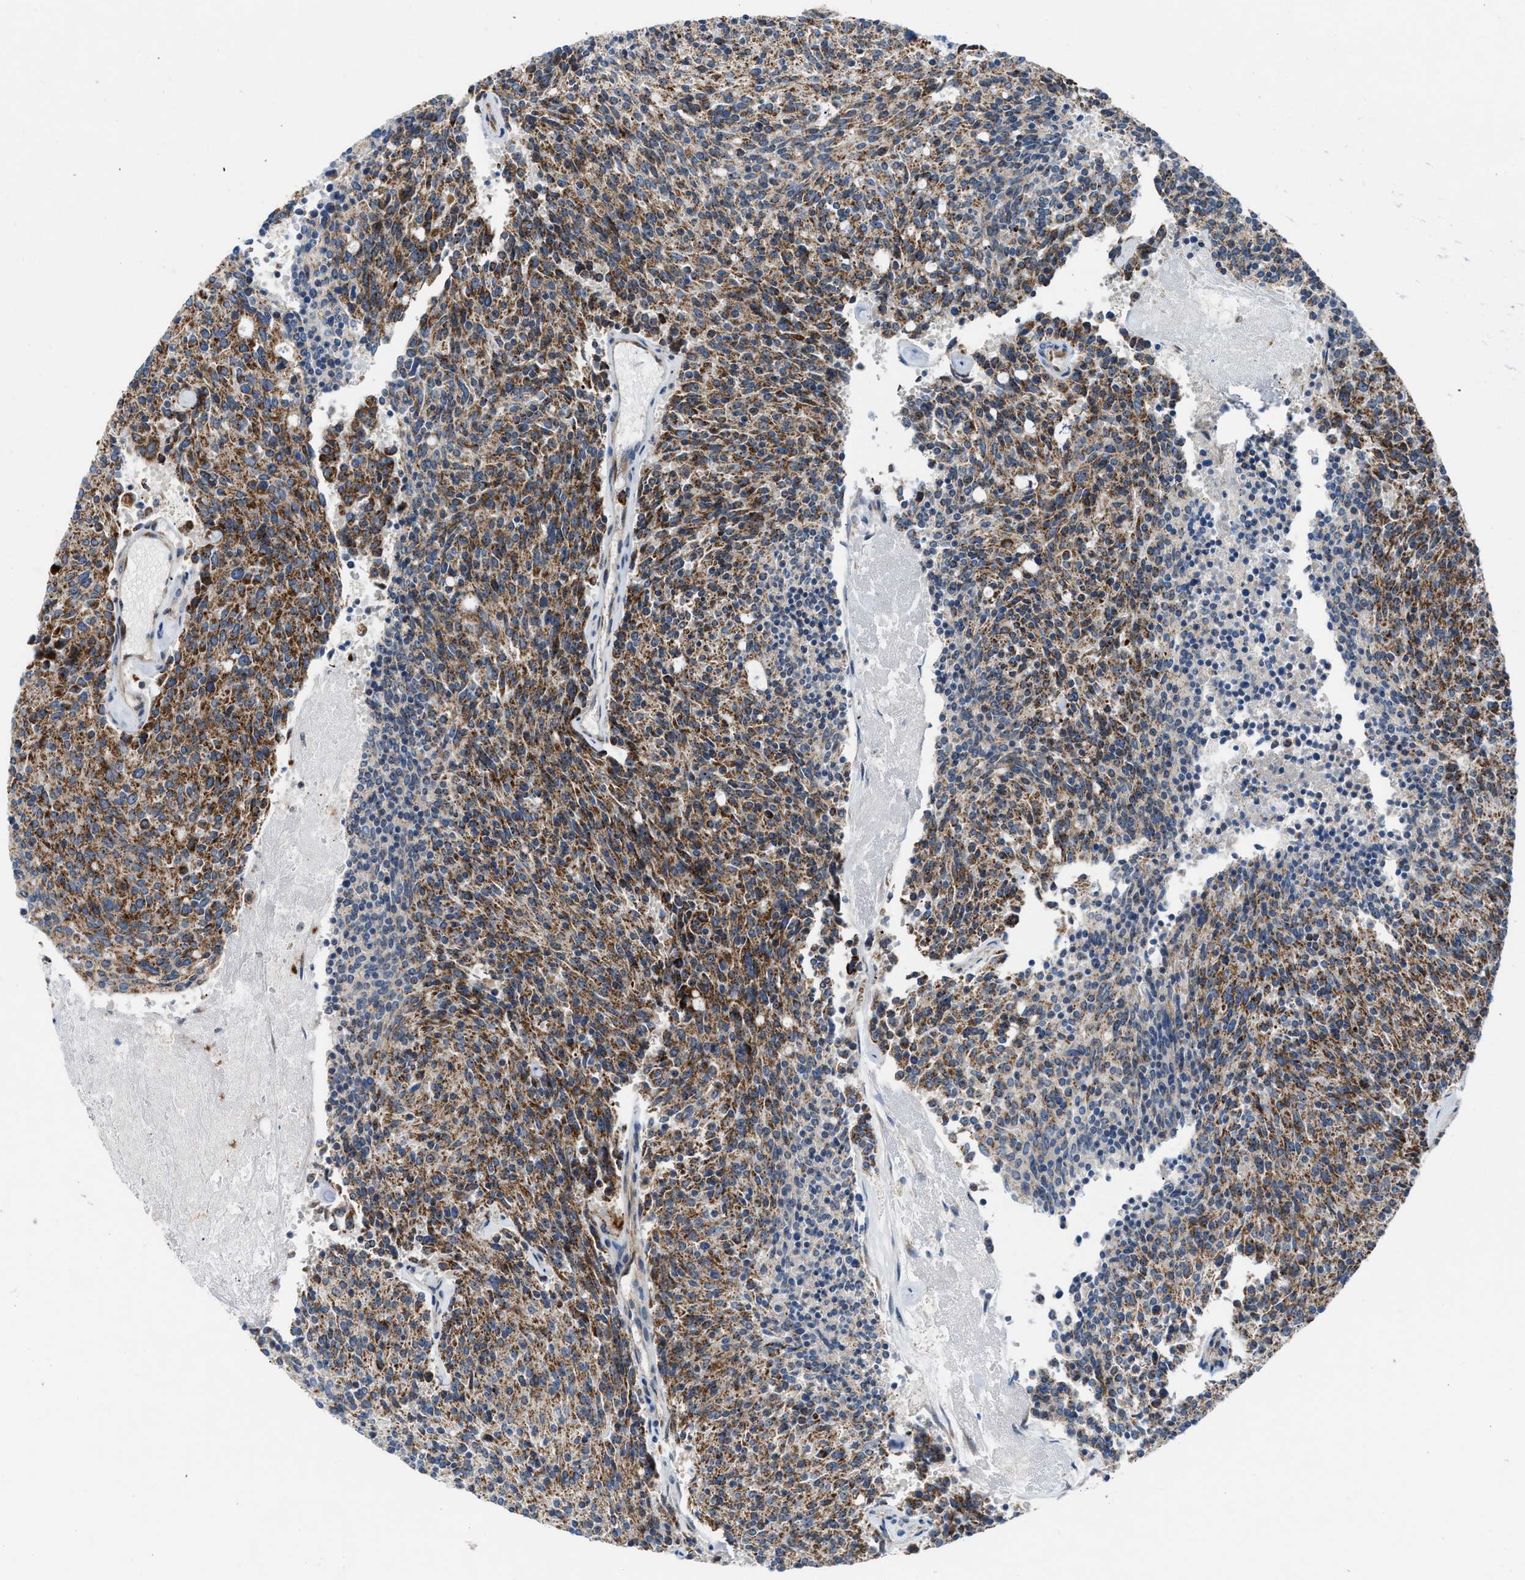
{"staining": {"intensity": "moderate", "quantity": ">75%", "location": "cytoplasmic/membranous"}, "tissue": "carcinoid", "cell_type": "Tumor cells", "image_type": "cancer", "snomed": [{"axis": "morphology", "description": "Carcinoid, malignant, NOS"}, {"axis": "topography", "description": "Pancreas"}], "caption": "The micrograph exhibits immunohistochemical staining of carcinoid. There is moderate cytoplasmic/membranous staining is present in about >75% of tumor cells.", "gene": "TPH1", "patient": {"sex": "female", "age": 54}}